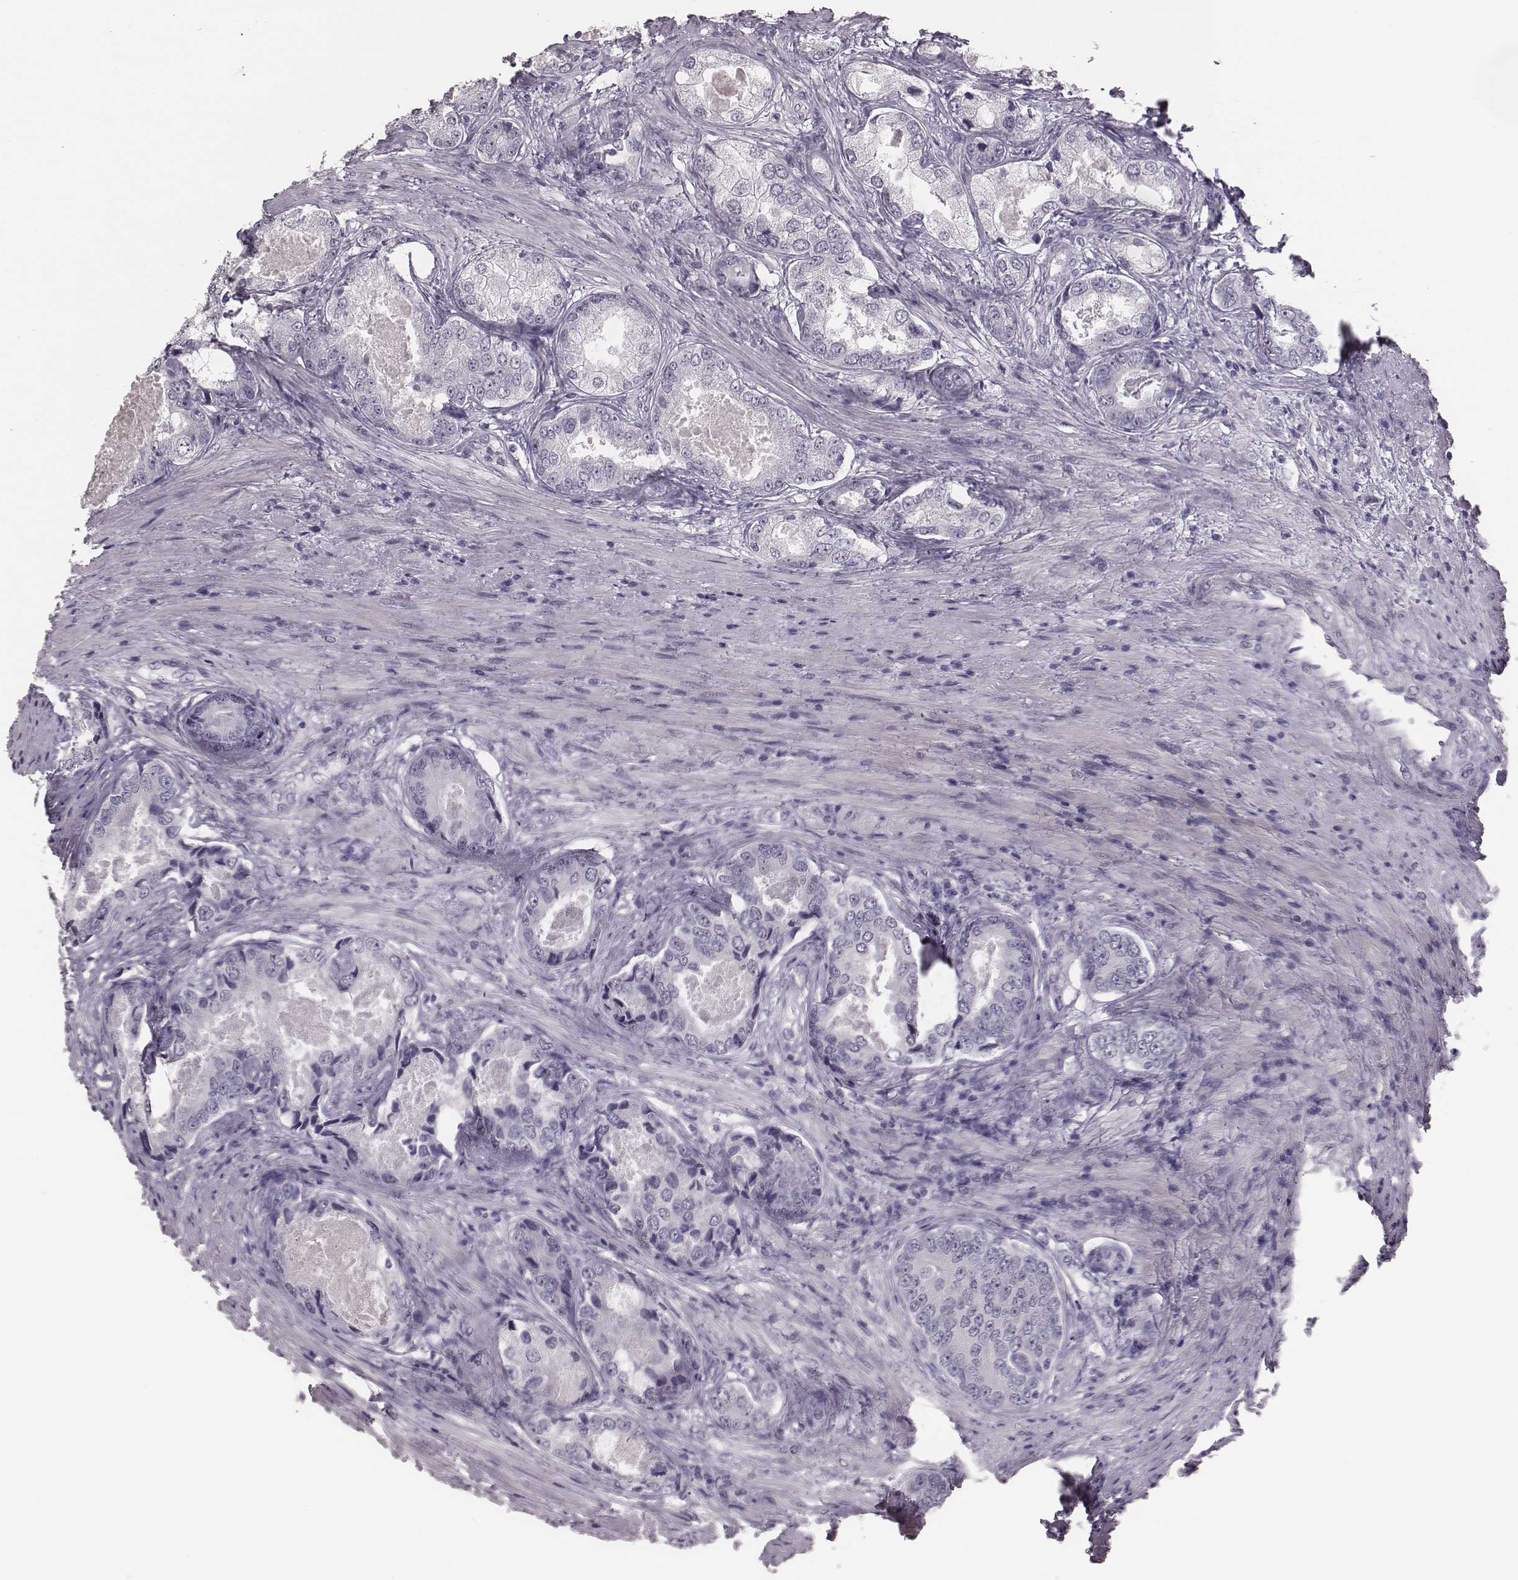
{"staining": {"intensity": "negative", "quantity": "none", "location": "none"}, "tissue": "prostate cancer", "cell_type": "Tumor cells", "image_type": "cancer", "snomed": [{"axis": "morphology", "description": "Adenocarcinoma, Low grade"}, {"axis": "topography", "description": "Prostate"}], "caption": "Micrograph shows no protein expression in tumor cells of prostate cancer (adenocarcinoma (low-grade)) tissue.", "gene": "CSHL1", "patient": {"sex": "male", "age": 68}}